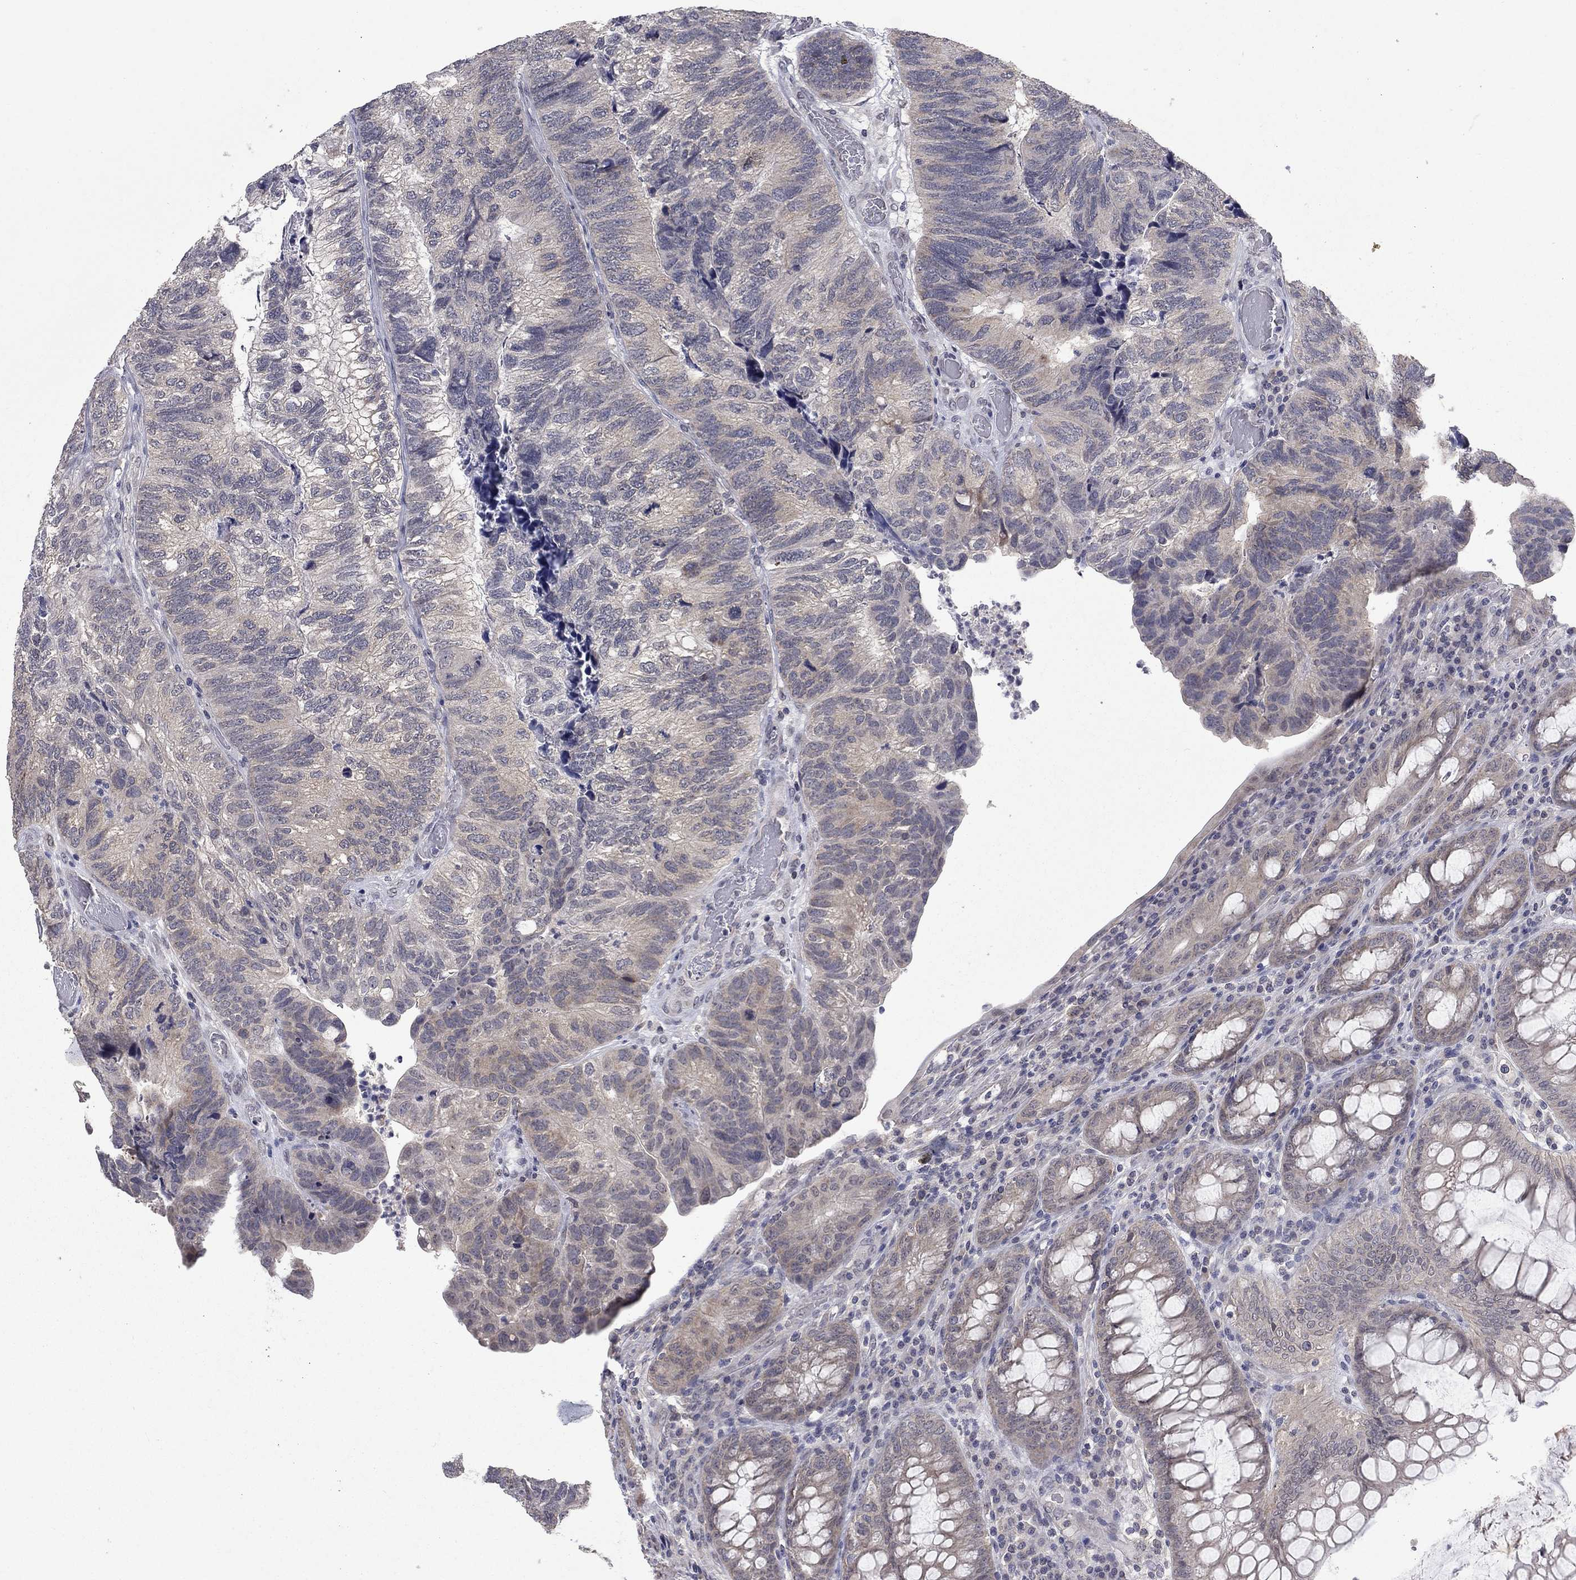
{"staining": {"intensity": "negative", "quantity": "none", "location": "none"}, "tissue": "colorectal cancer", "cell_type": "Tumor cells", "image_type": "cancer", "snomed": [{"axis": "morphology", "description": "Adenocarcinoma, NOS"}, {"axis": "topography", "description": "Colon"}], "caption": "Image shows no significant protein expression in tumor cells of colorectal adenocarcinoma.", "gene": "SPATA33", "patient": {"sex": "female", "age": 67}}